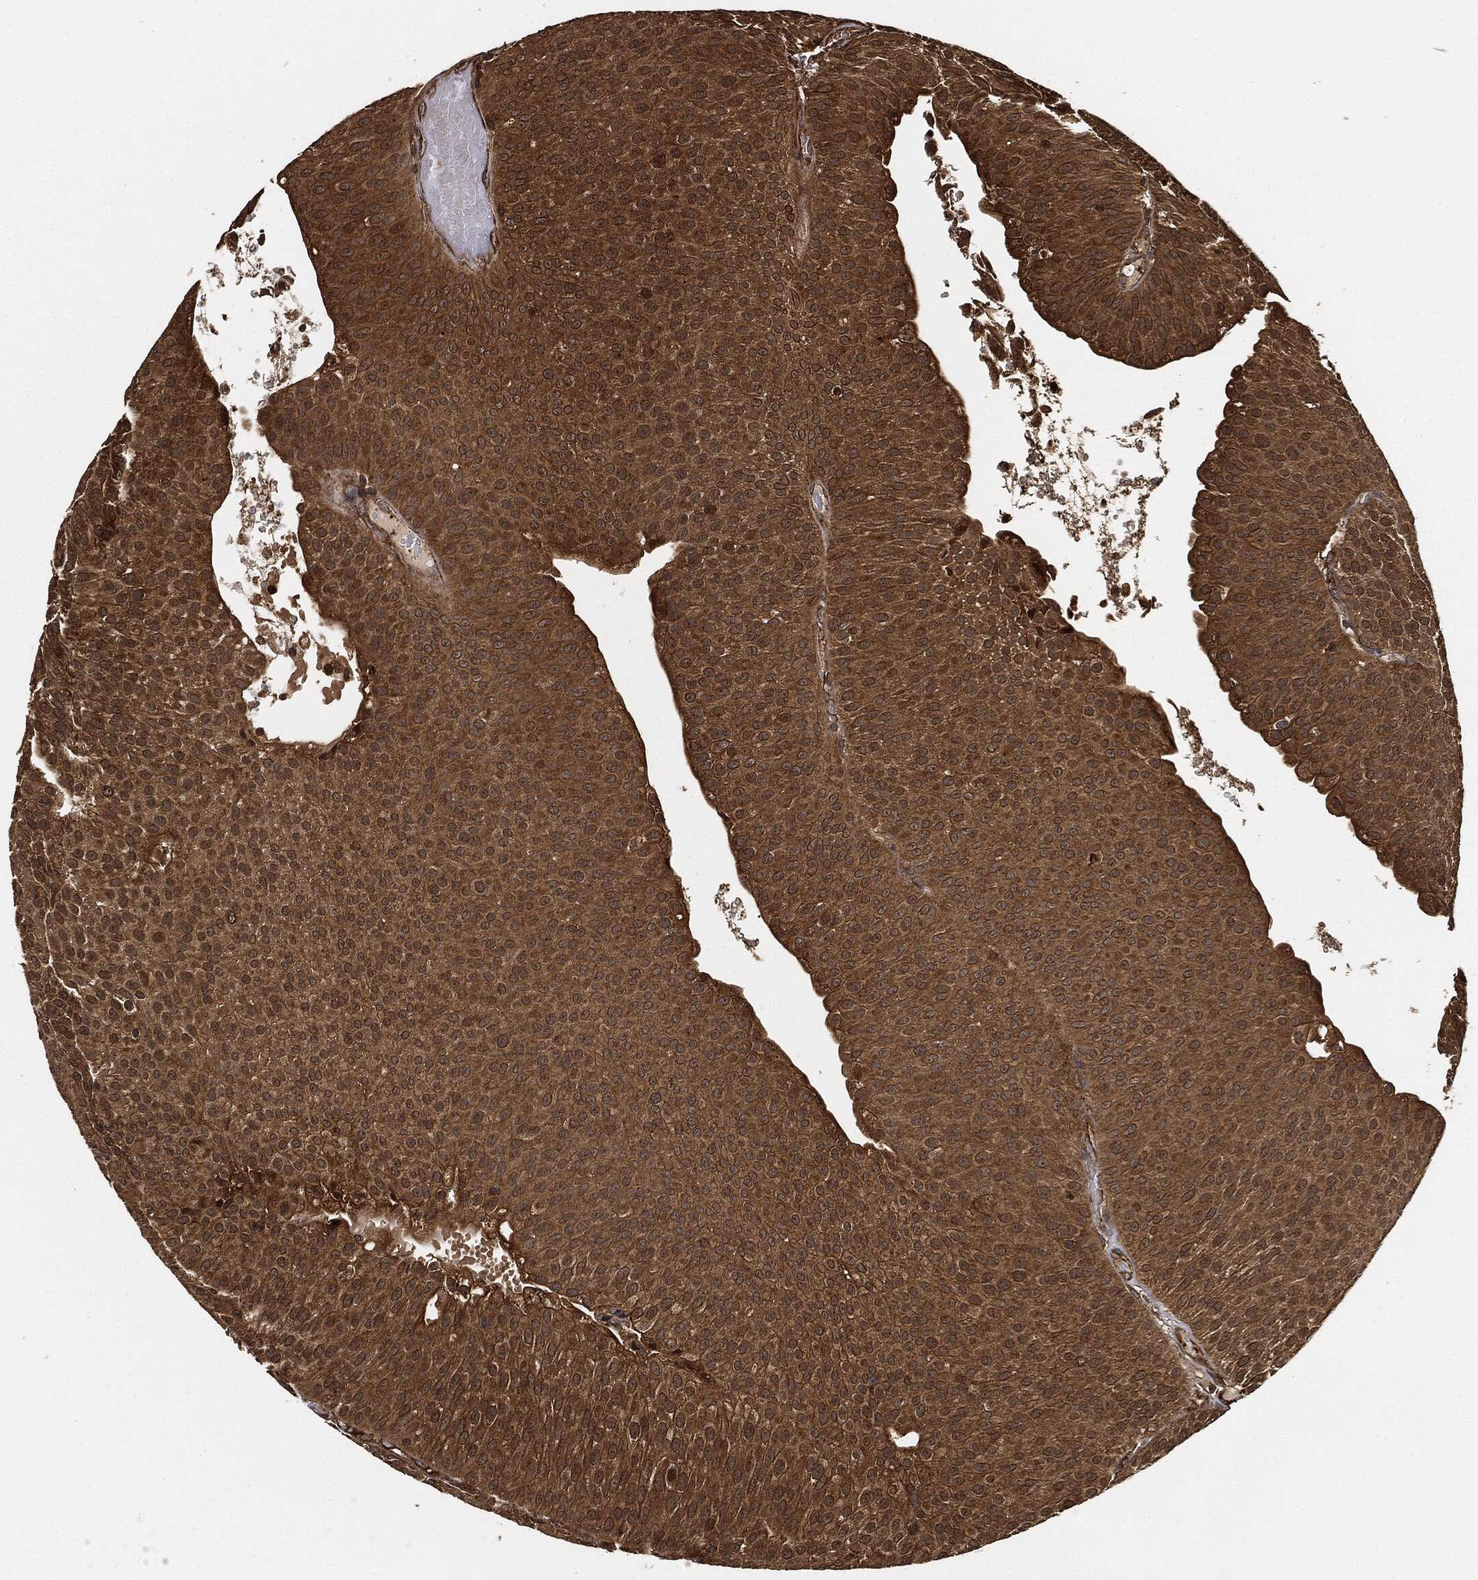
{"staining": {"intensity": "strong", "quantity": ">75%", "location": "cytoplasmic/membranous"}, "tissue": "urothelial cancer", "cell_type": "Tumor cells", "image_type": "cancer", "snomed": [{"axis": "morphology", "description": "Urothelial carcinoma, Low grade"}, {"axis": "topography", "description": "Urinary bladder"}], "caption": "Urothelial carcinoma (low-grade) stained with a brown dye reveals strong cytoplasmic/membranous positive expression in about >75% of tumor cells.", "gene": "CEP290", "patient": {"sex": "male", "age": 65}}